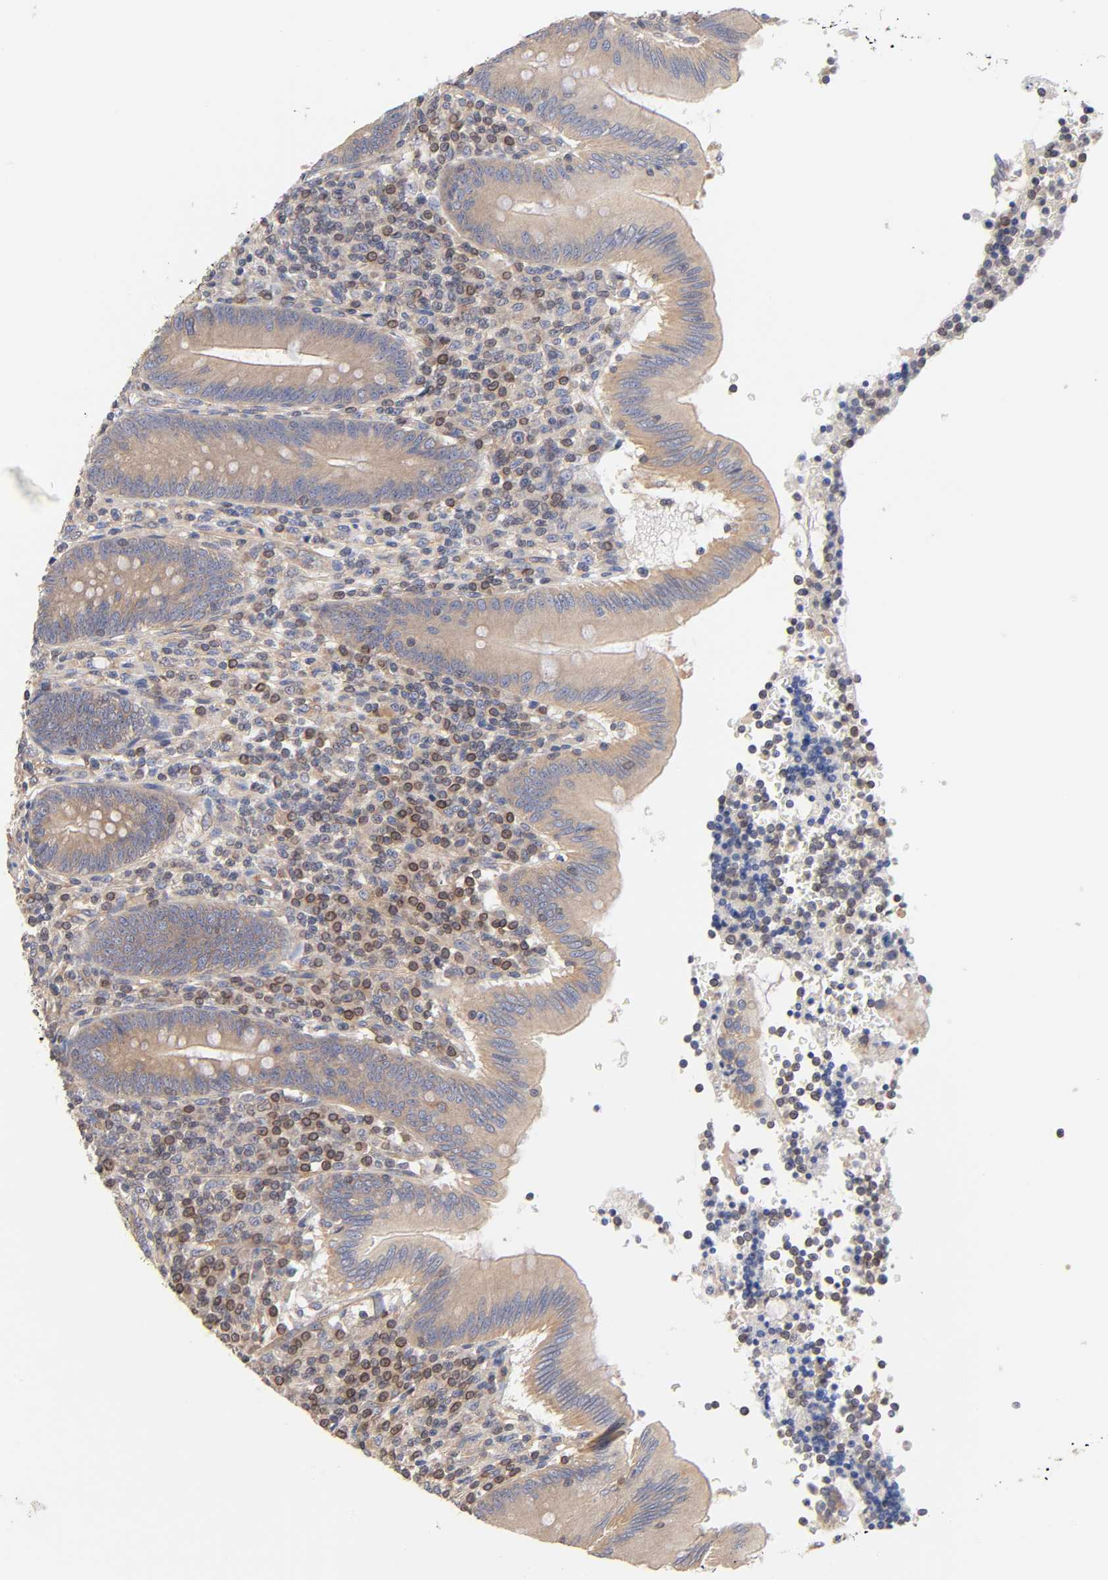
{"staining": {"intensity": "weak", "quantity": "25%-75%", "location": "cytoplasmic/membranous"}, "tissue": "appendix", "cell_type": "Glandular cells", "image_type": "normal", "snomed": [{"axis": "morphology", "description": "Normal tissue, NOS"}, {"axis": "morphology", "description": "Inflammation, NOS"}, {"axis": "topography", "description": "Appendix"}], "caption": "About 25%-75% of glandular cells in normal appendix show weak cytoplasmic/membranous protein expression as visualized by brown immunohistochemical staining.", "gene": "STRN3", "patient": {"sex": "male", "age": 46}}